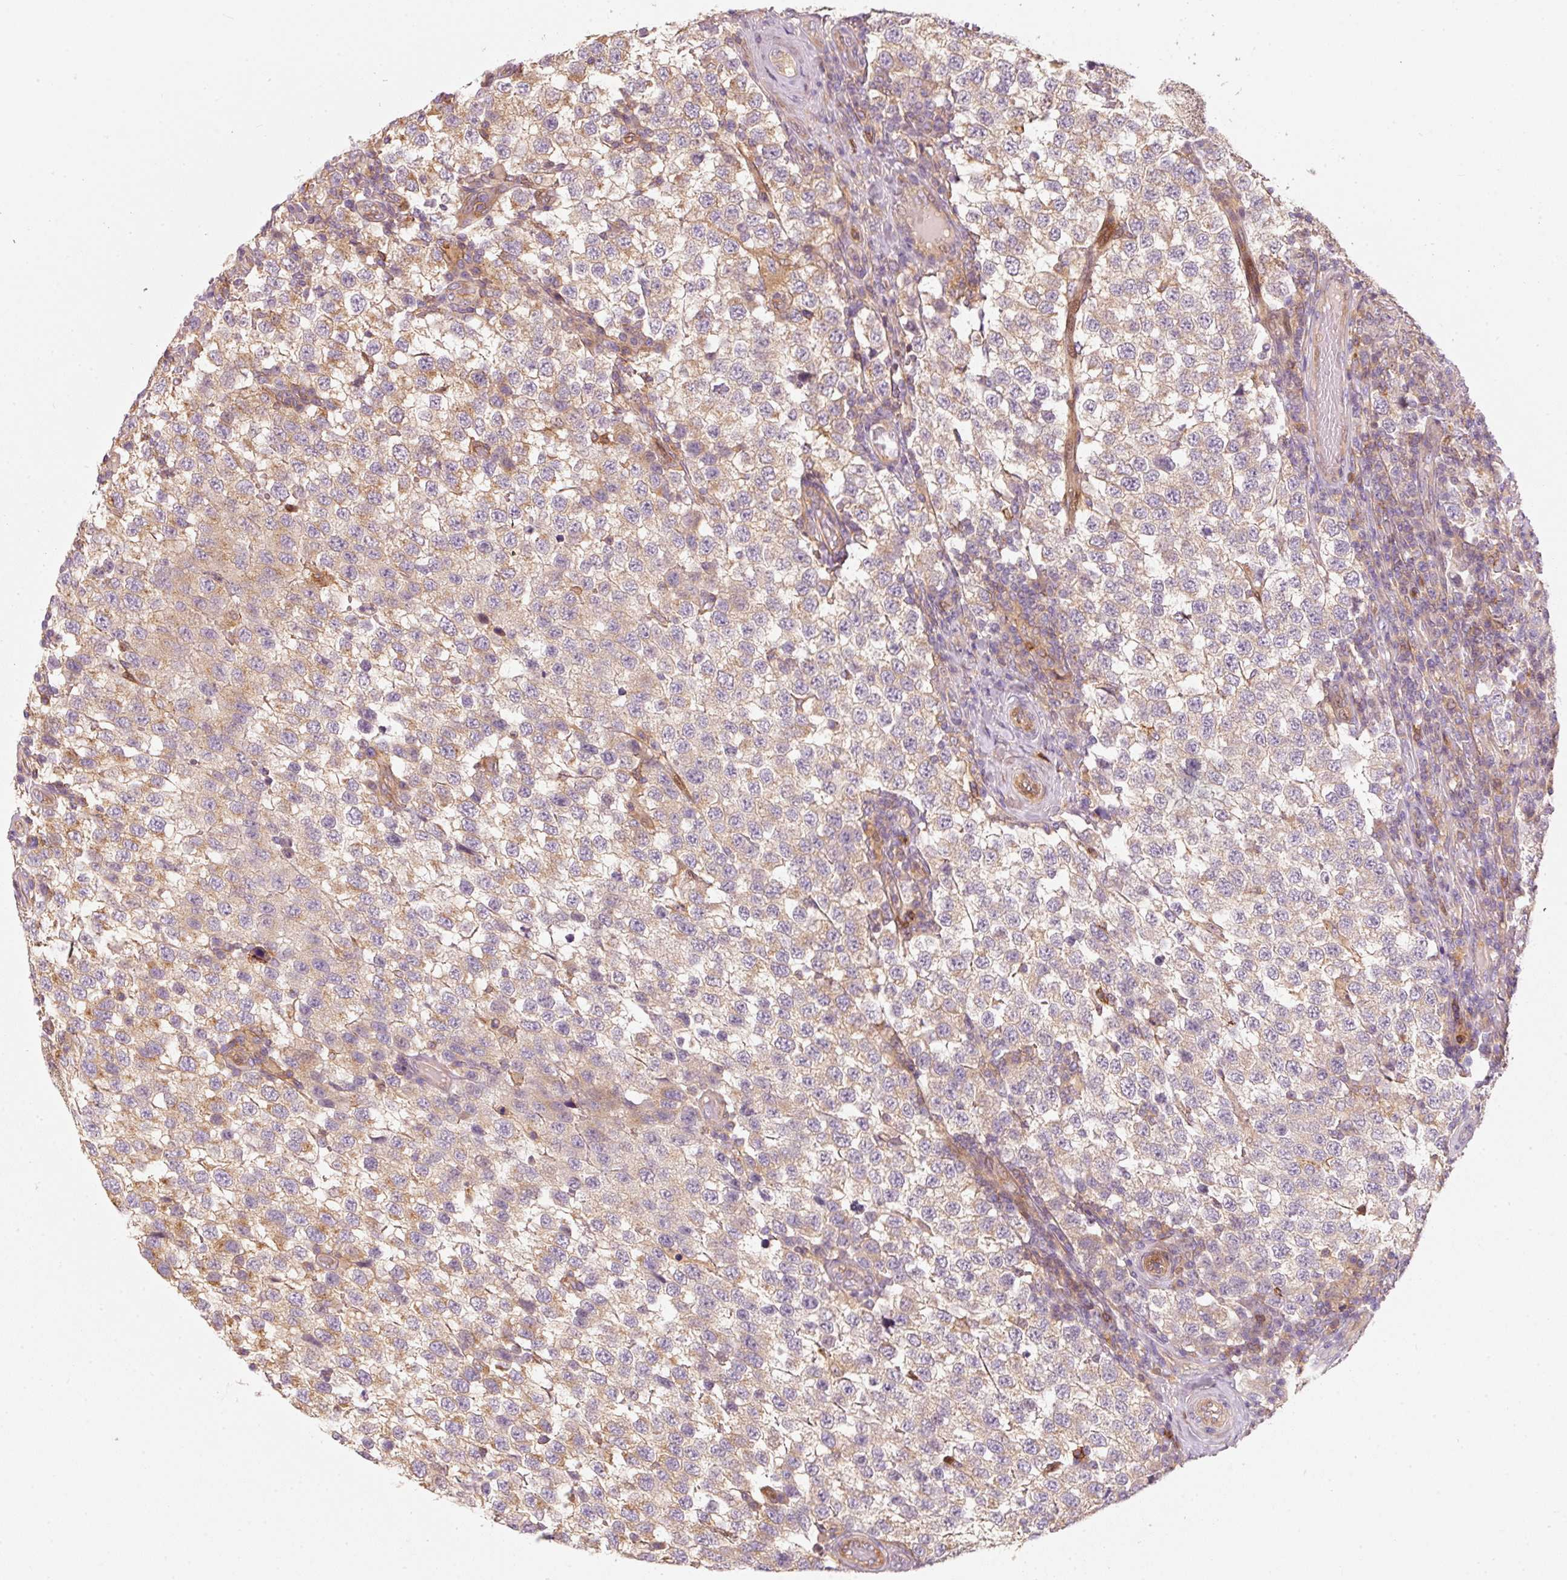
{"staining": {"intensity": "moderate", "quantity": "<25%", "location": "cytoplasmic/membranous"}, "tissue": "testis cancer", "cell_type": "Tumor cells", "image_type": "cancer", "snomed": [{"axis": "morphology", "description": "Seminoma, NOS"}, {"axis": "topography", "description": "Testis"}], "caption": "Brown immunohistochemical staining in human testis seminoma displays moderate cytoplasmic/membranous staining in approximately <25% of tumor cells.", "gene": "IQGAP2", "patient": {"sex": "male", "age": 34}}